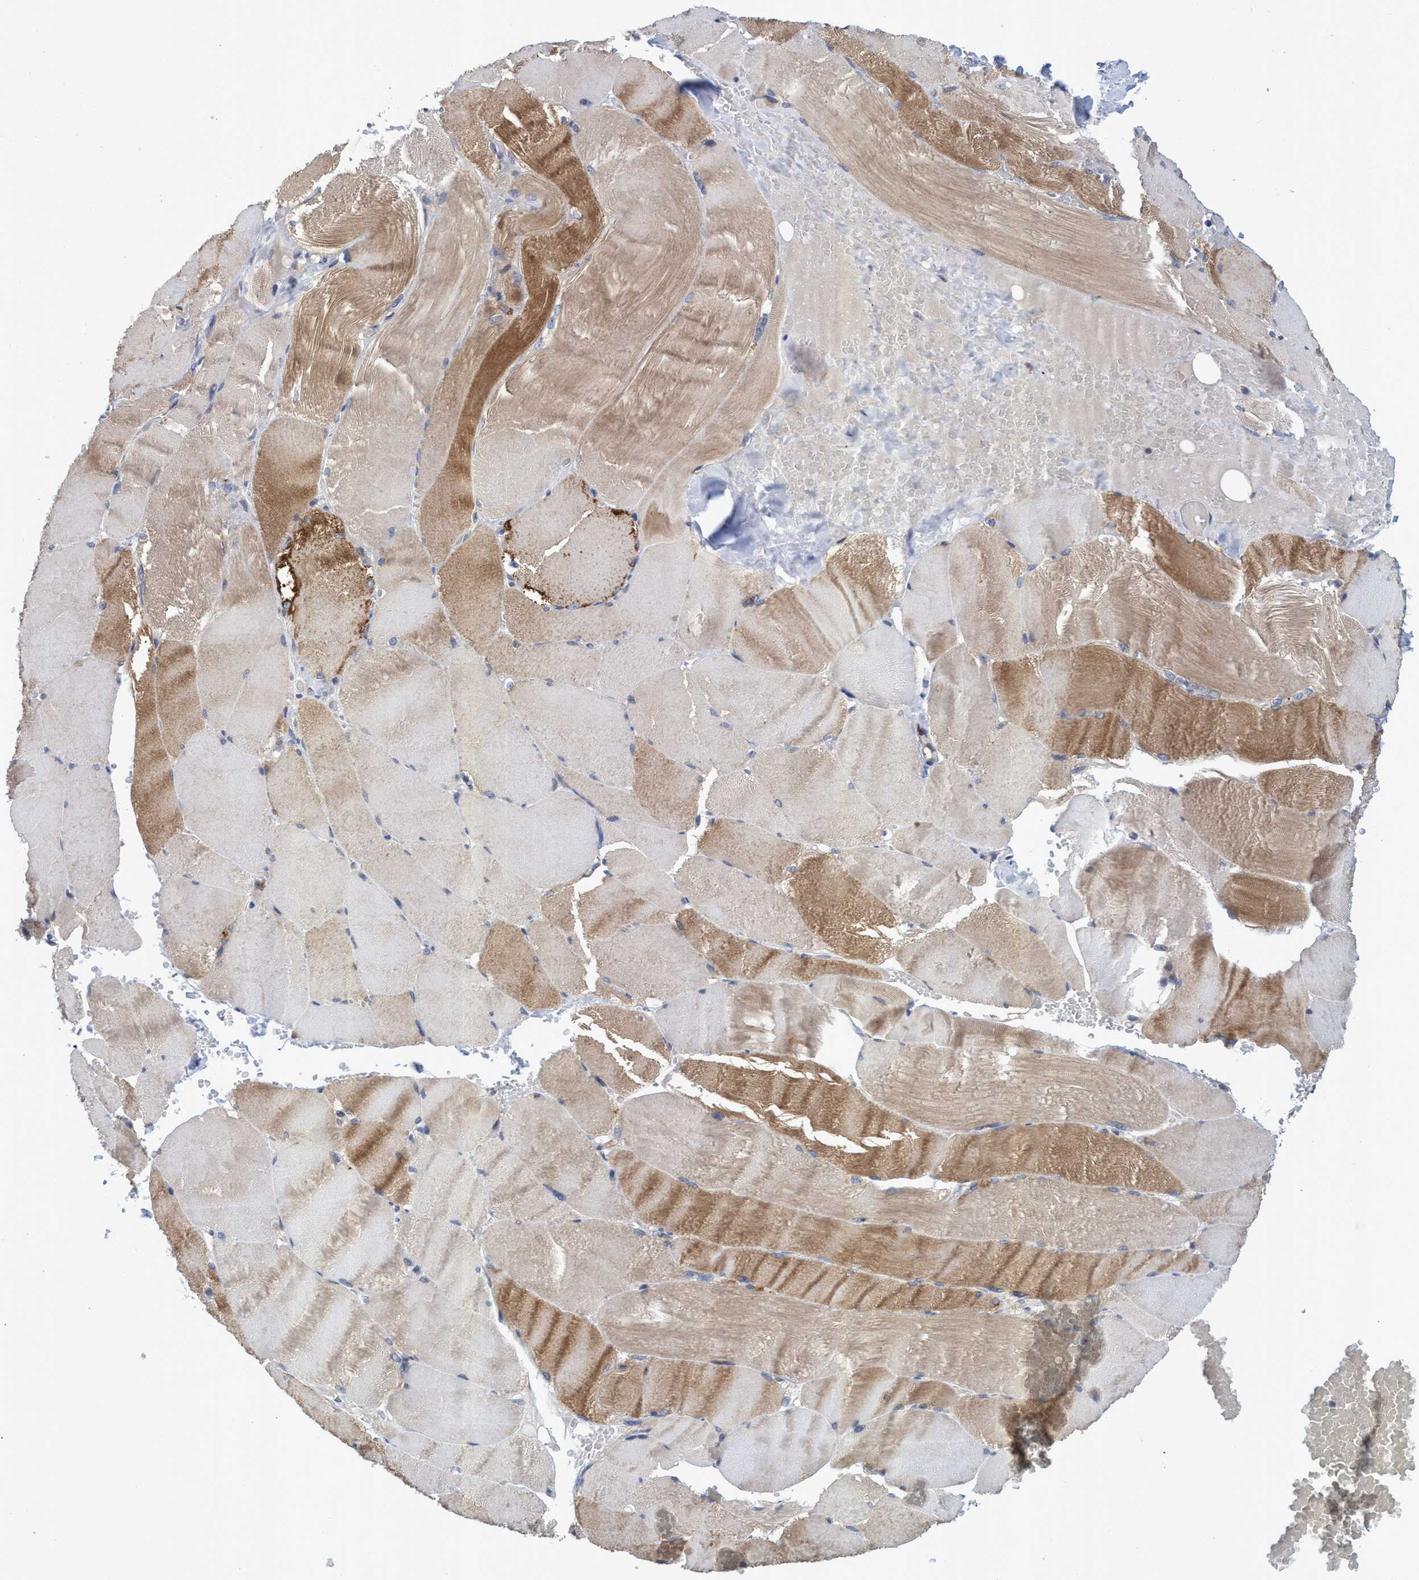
{"staining": {"intensity": "moderate", "quantity": "25%-75%", "location": "cytoplasmic/membranous"}, "tissue": "skeletal muscle", "cell_type": "Myocytes", "image_type": "normal", "snomed": [{"axis": "morphology", "description": "Normal tissue, NOS"}, {"axis": "topography", "description": "Skin"}, {"axis": "topography", "description": "Skeletal muscle"}], "caption": "Skeletal muscle stained with immunohistochemistry exhibits moderate cytoplasmic/membranous staining in approximately 25%-75% of myocytes.", "gene": "NAT16", "patient": {"sex": "male", "age": 83}}